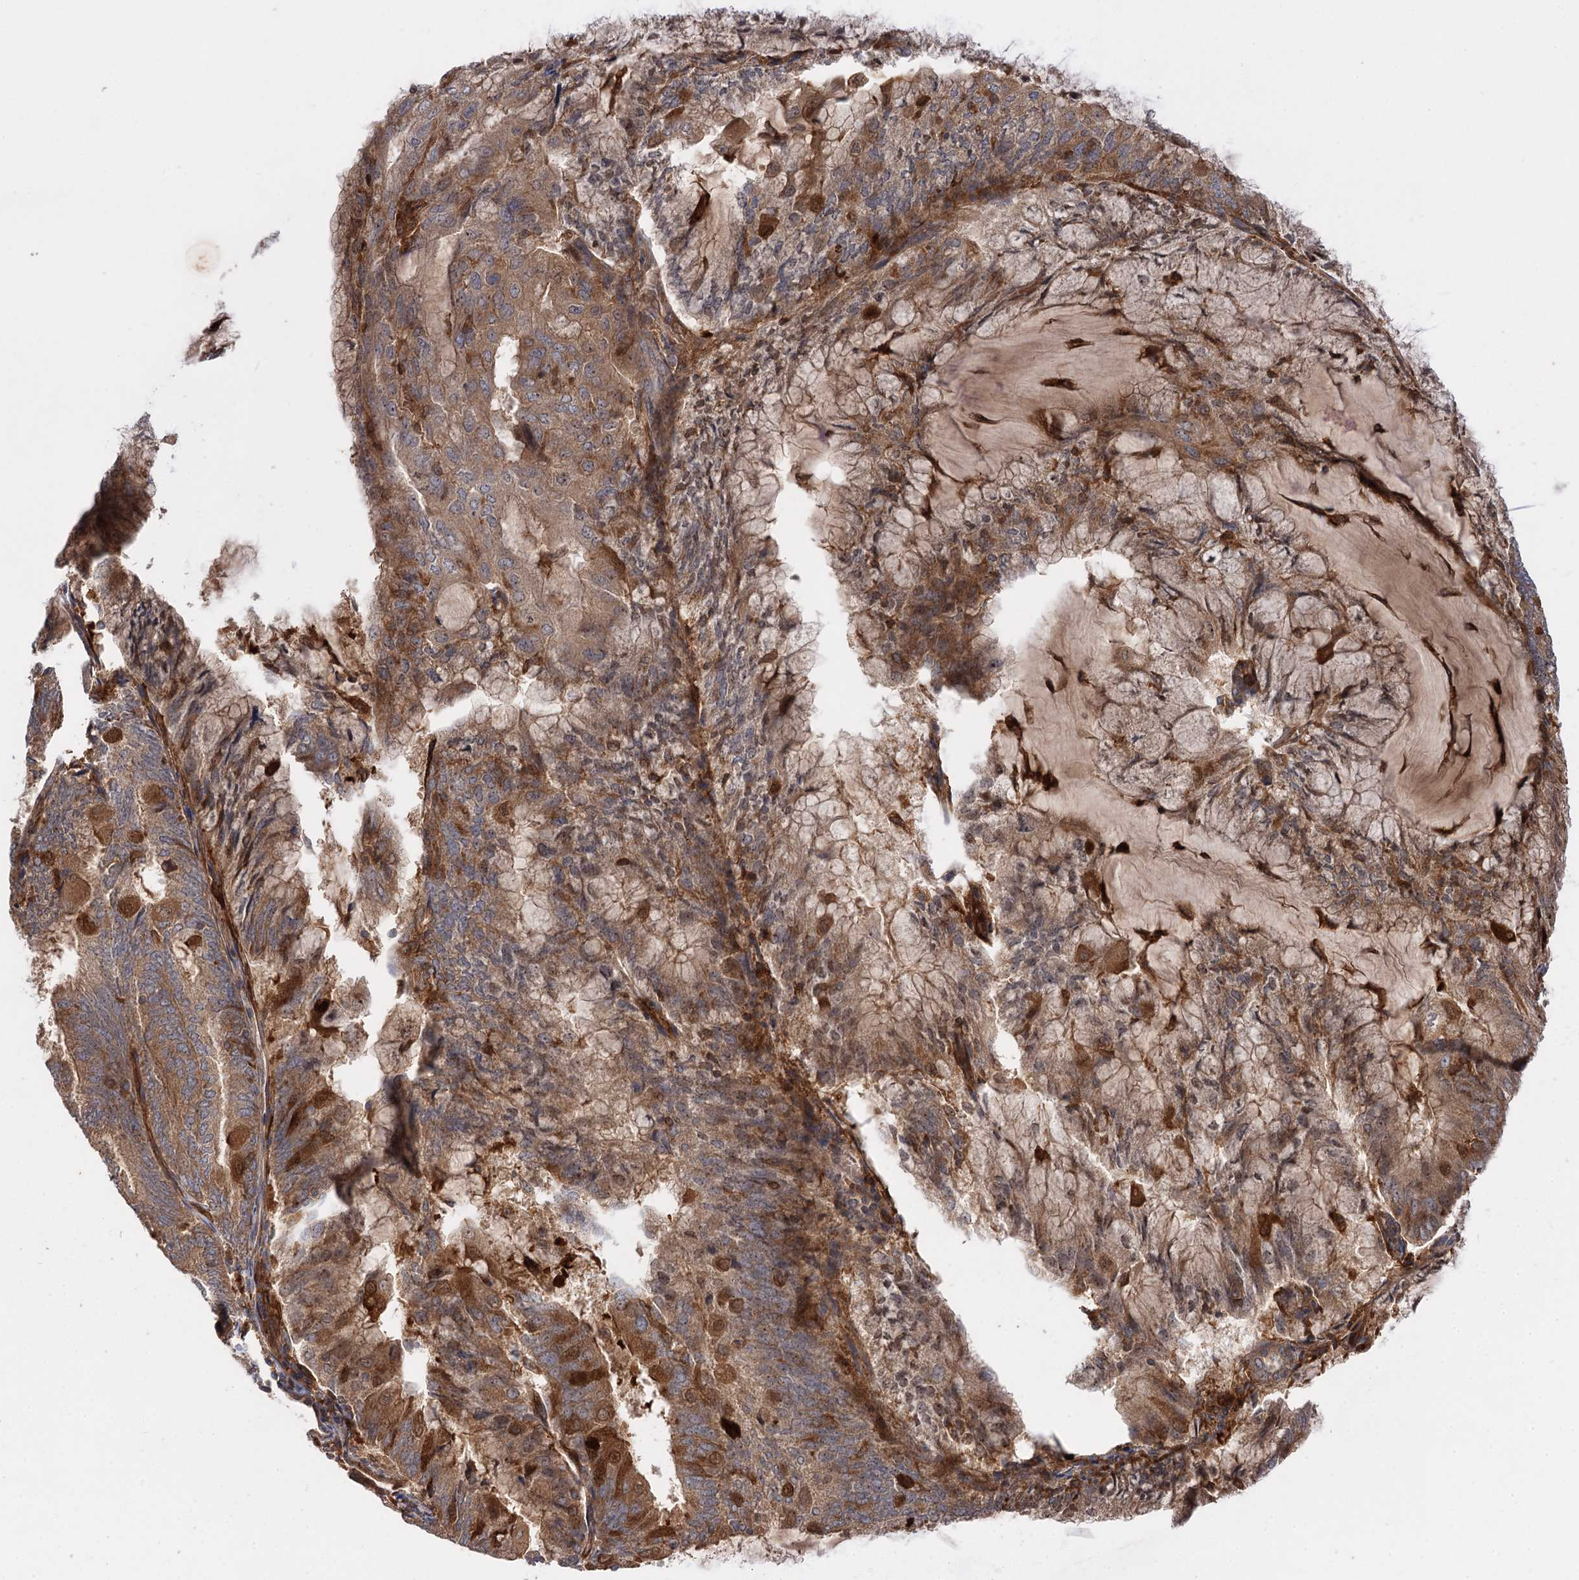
{"staining": {"intensity": "moderate", "quantity": ">75%", "location": "cytoplasmic/membranous"}, "tissue": "endometrial cancer", "cell_type": "Tumor cells", "image_type": "cancer", "snomed": [{"axis": "morphology", "description": "Adenocarcinoma, NOS"}, {"axis": "topography", "description": "Endometrium"}], "caption": "Immunohistochemistry (DAB (3,3'-diaminobenzidine)) staining of endometrial cancer (adenocarcinoma) demonstrates moderate cytoplasmic/membranous protein staining in approximately >75% of tumor cells.", "gene": "PATL1", "patient": {"sex": "female", "age": 81}}